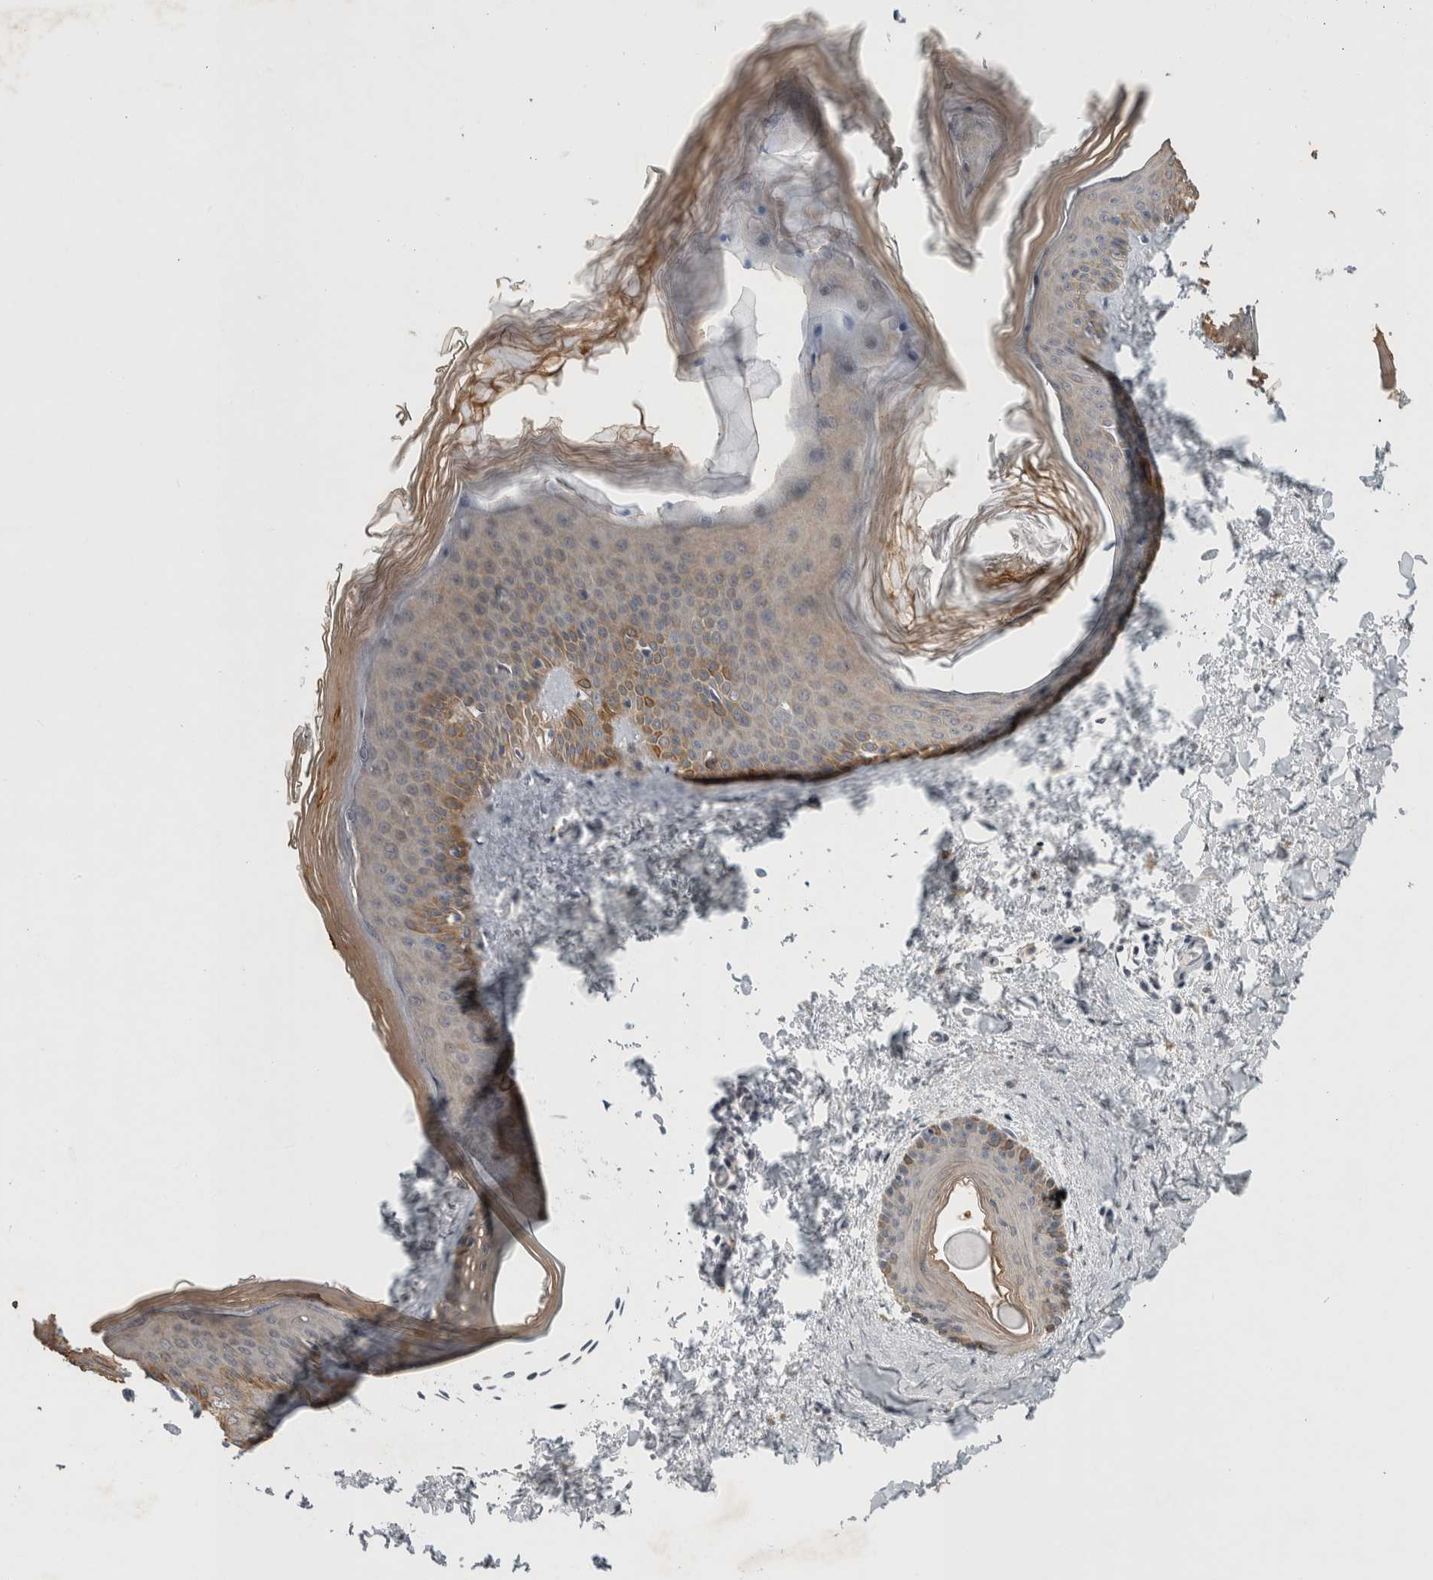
{"staining": {"intensity": "negative", "quantity": "none", "location": "none"}, "tissue": "skin", "cell_type": "Fibroblasts", "image_type": "normal", "snomed": [{"axis": "morphology", "description": "Normal tissue, NOS"}, {"axis": "topography", "description": "Skin"}], "caption": "Immunohistochemistry (IHC) image of benign human skin stained for a protein (brown), which exhibits no expression in fibroblasts. (Brightfield microscopy of DAB (3,3'-diaminobenzidine) IHC at high magnification).", "gene": "RHPN1", "patient": {"sex": "female", "age": 27}}